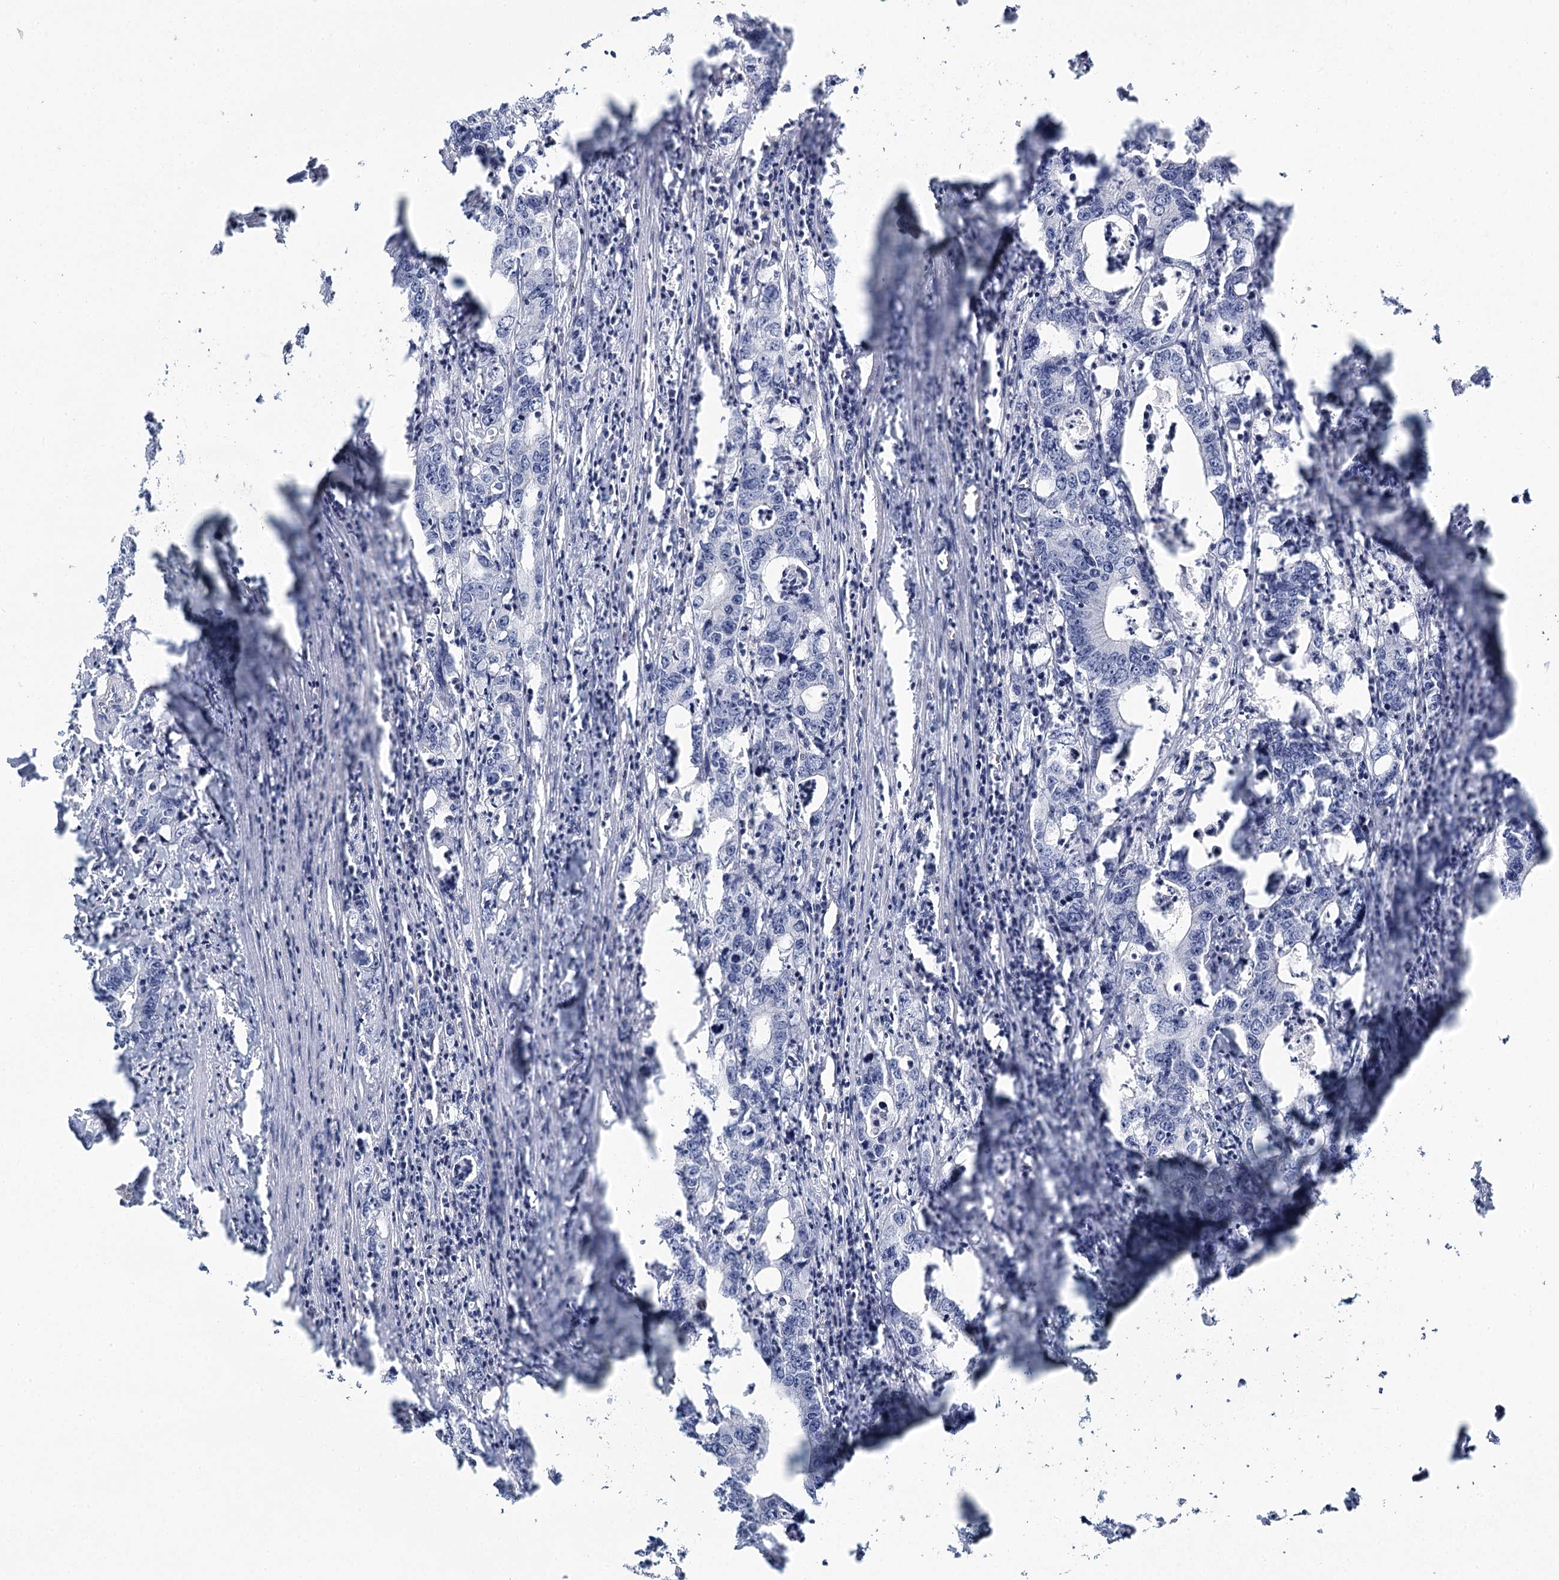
{"staining": {"intensity": "negative", "quantity": "none", "location": "none"}, "tissue": "colorectal cancer", "cell_type": "Tumor cells", "image_type": "cancer", "snomed": [{"axis": "morphology", "description": "Adenocarcinoma, NOS"}, {"axis": "topography", "description": "Colon"}], "caption": "This is an immunohistochemistry (IHC) micrograph of colorectal cancer (adenocarcinoma). There is no positivity in tumor cells.", "gene": "IGSF3", "patient": {"sex": "female", "age": 75}}